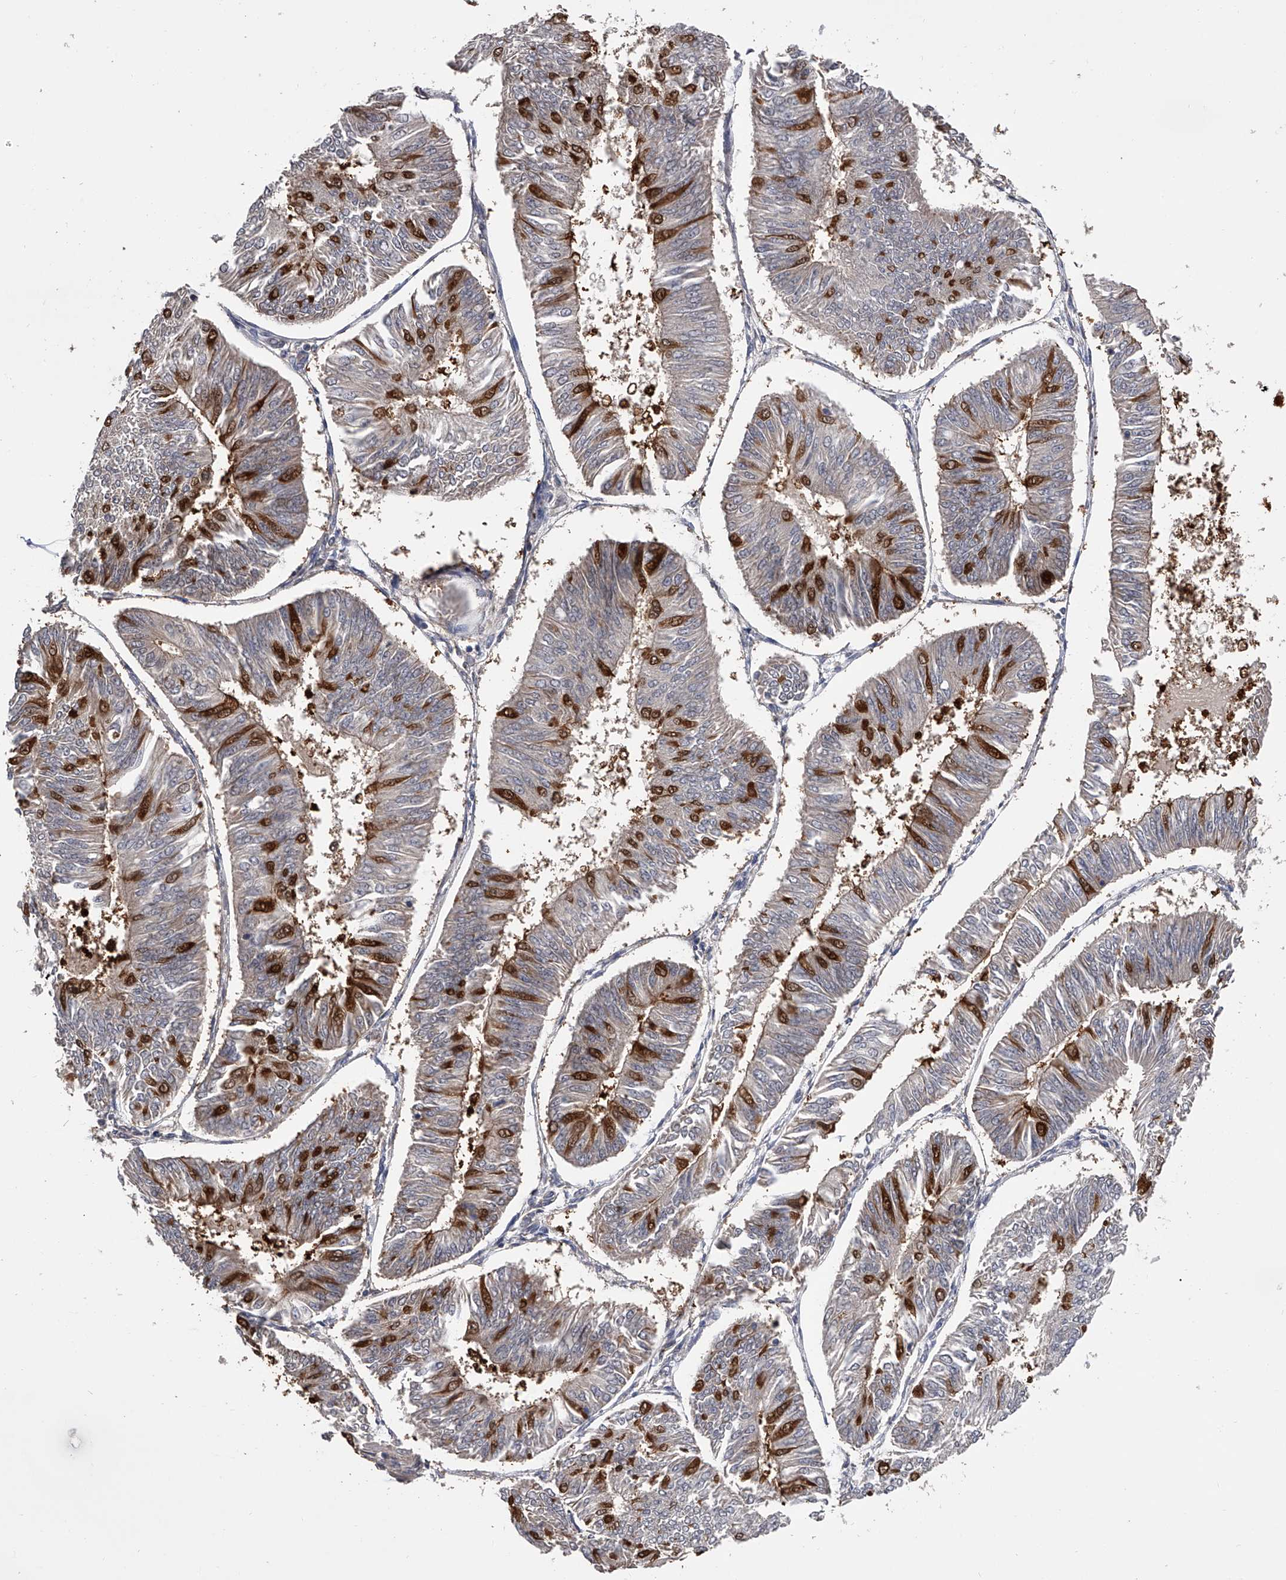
{"staining": {"intensity": "strong", "quantity": "<25%", "location": "cytoplasmic/membranous"}, "tissue": "endometrial cancer", "cell_type": "Tumor cells", "image_type": "cancer", "snomed": [{"axis": "morphology", "description": "Adenocarcinoma, NOS"}, {"axis": "topography", "description": "Endometrium"}], "caption": "Adenocarcinoma (endometrial) was stained to show a protein in brown. There is medium levels of strong cytoplasmic/membranous positivity in approximately <25% of tumor cells. (DAB = brown stain, brightfield microscopy at high magnification).", "gene": "CFAP298", "patient": {"sex": "female", "age": 58}}